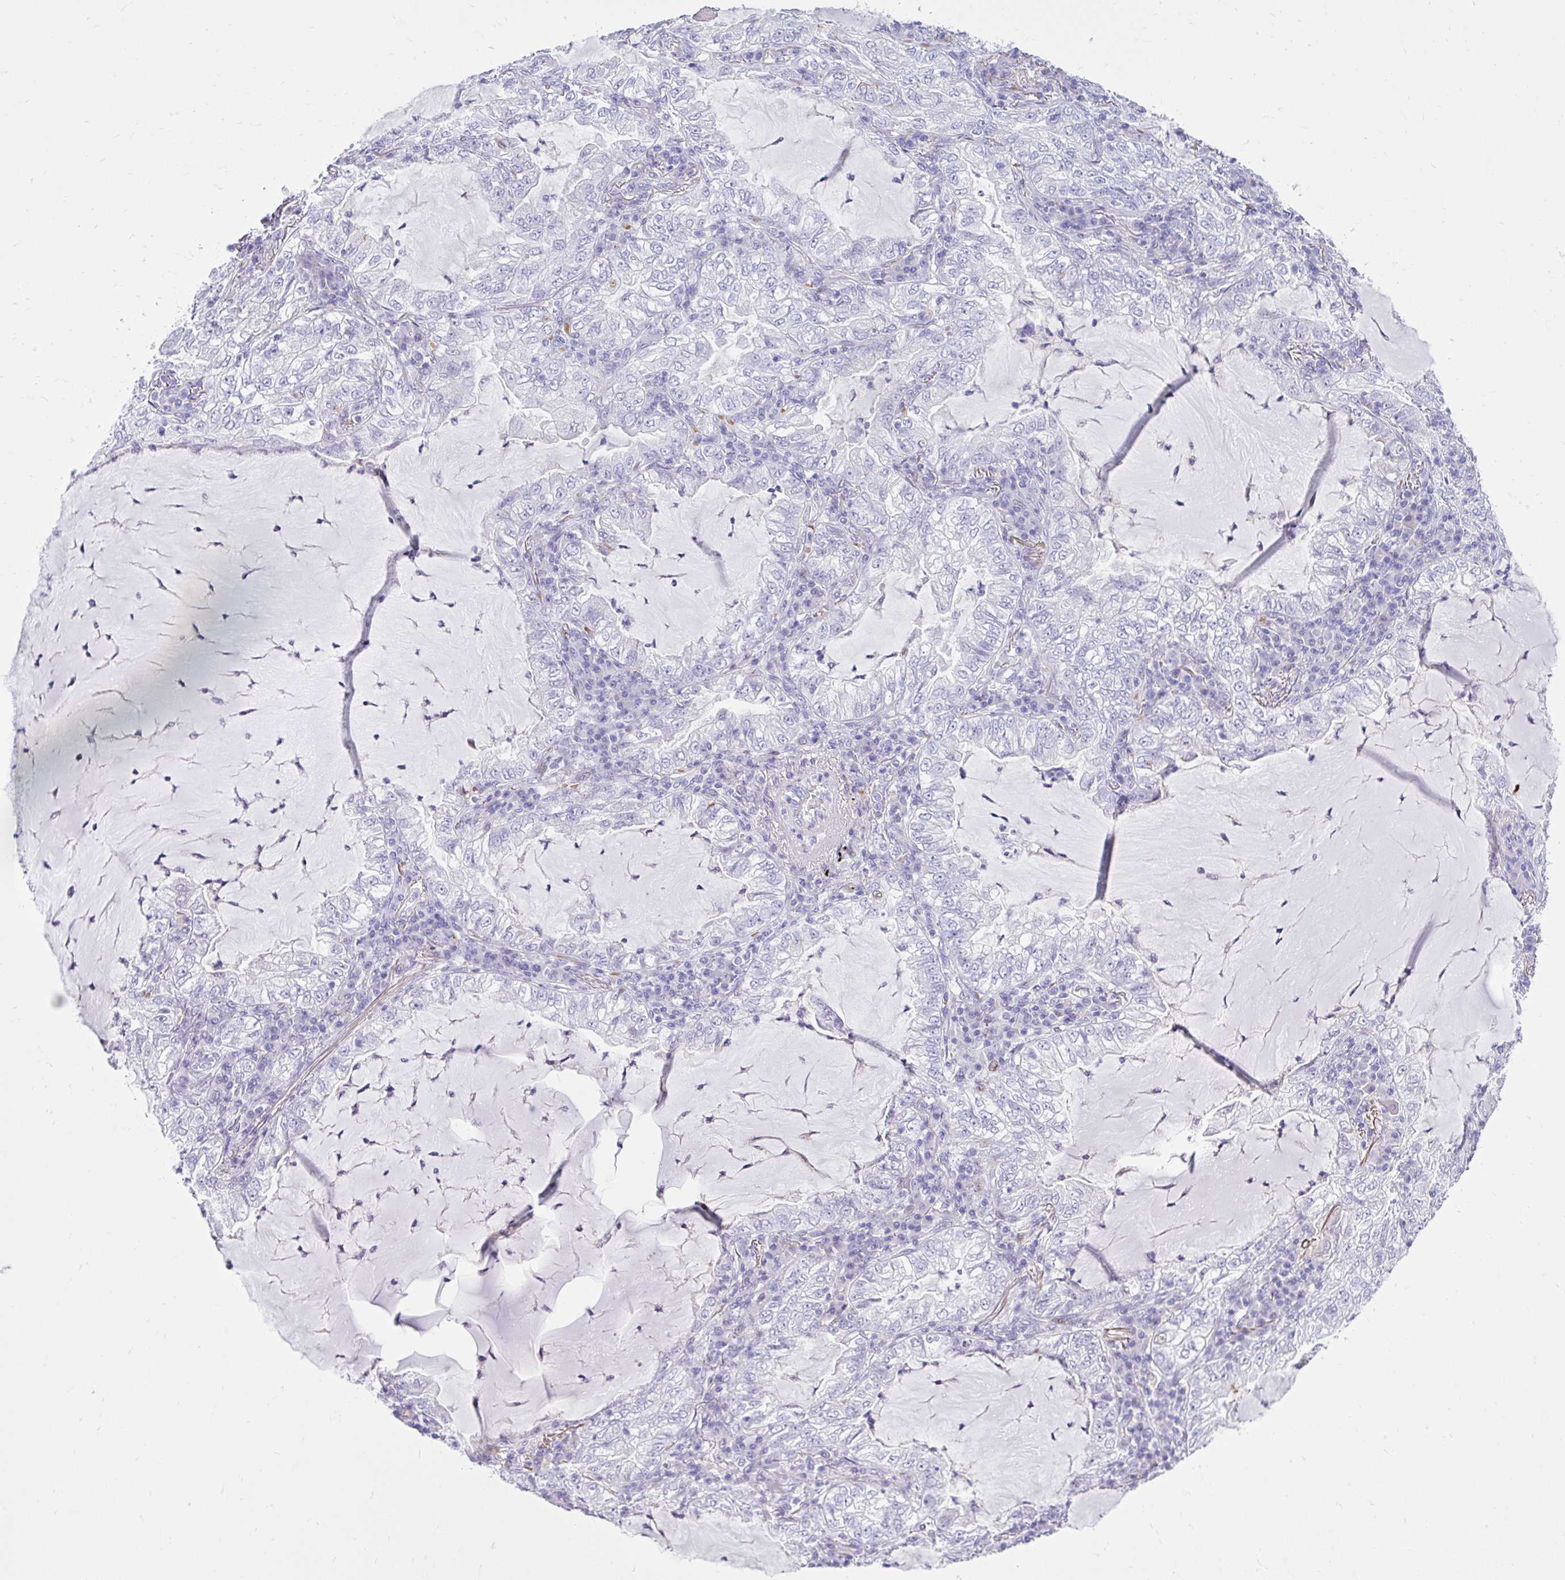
{"staining": {"intensity": "negative", "quantity": "none", "location": "none"}, "tissue": "lung cancer", "cell_type": "Tumor cells", "image_type": "cancer", "snomed": [{"axis": "morphology", "description": "Adenocarcinoma, NOS"}, {"axis": "topography", "description": "Lung"}], "caption": "Immunohistochemical staining of human lung adenocarcinoma reveals no significant positivity in tumor cells.", "gene": "NHLH2", "patient": {"sex": "female", "age": 73}}